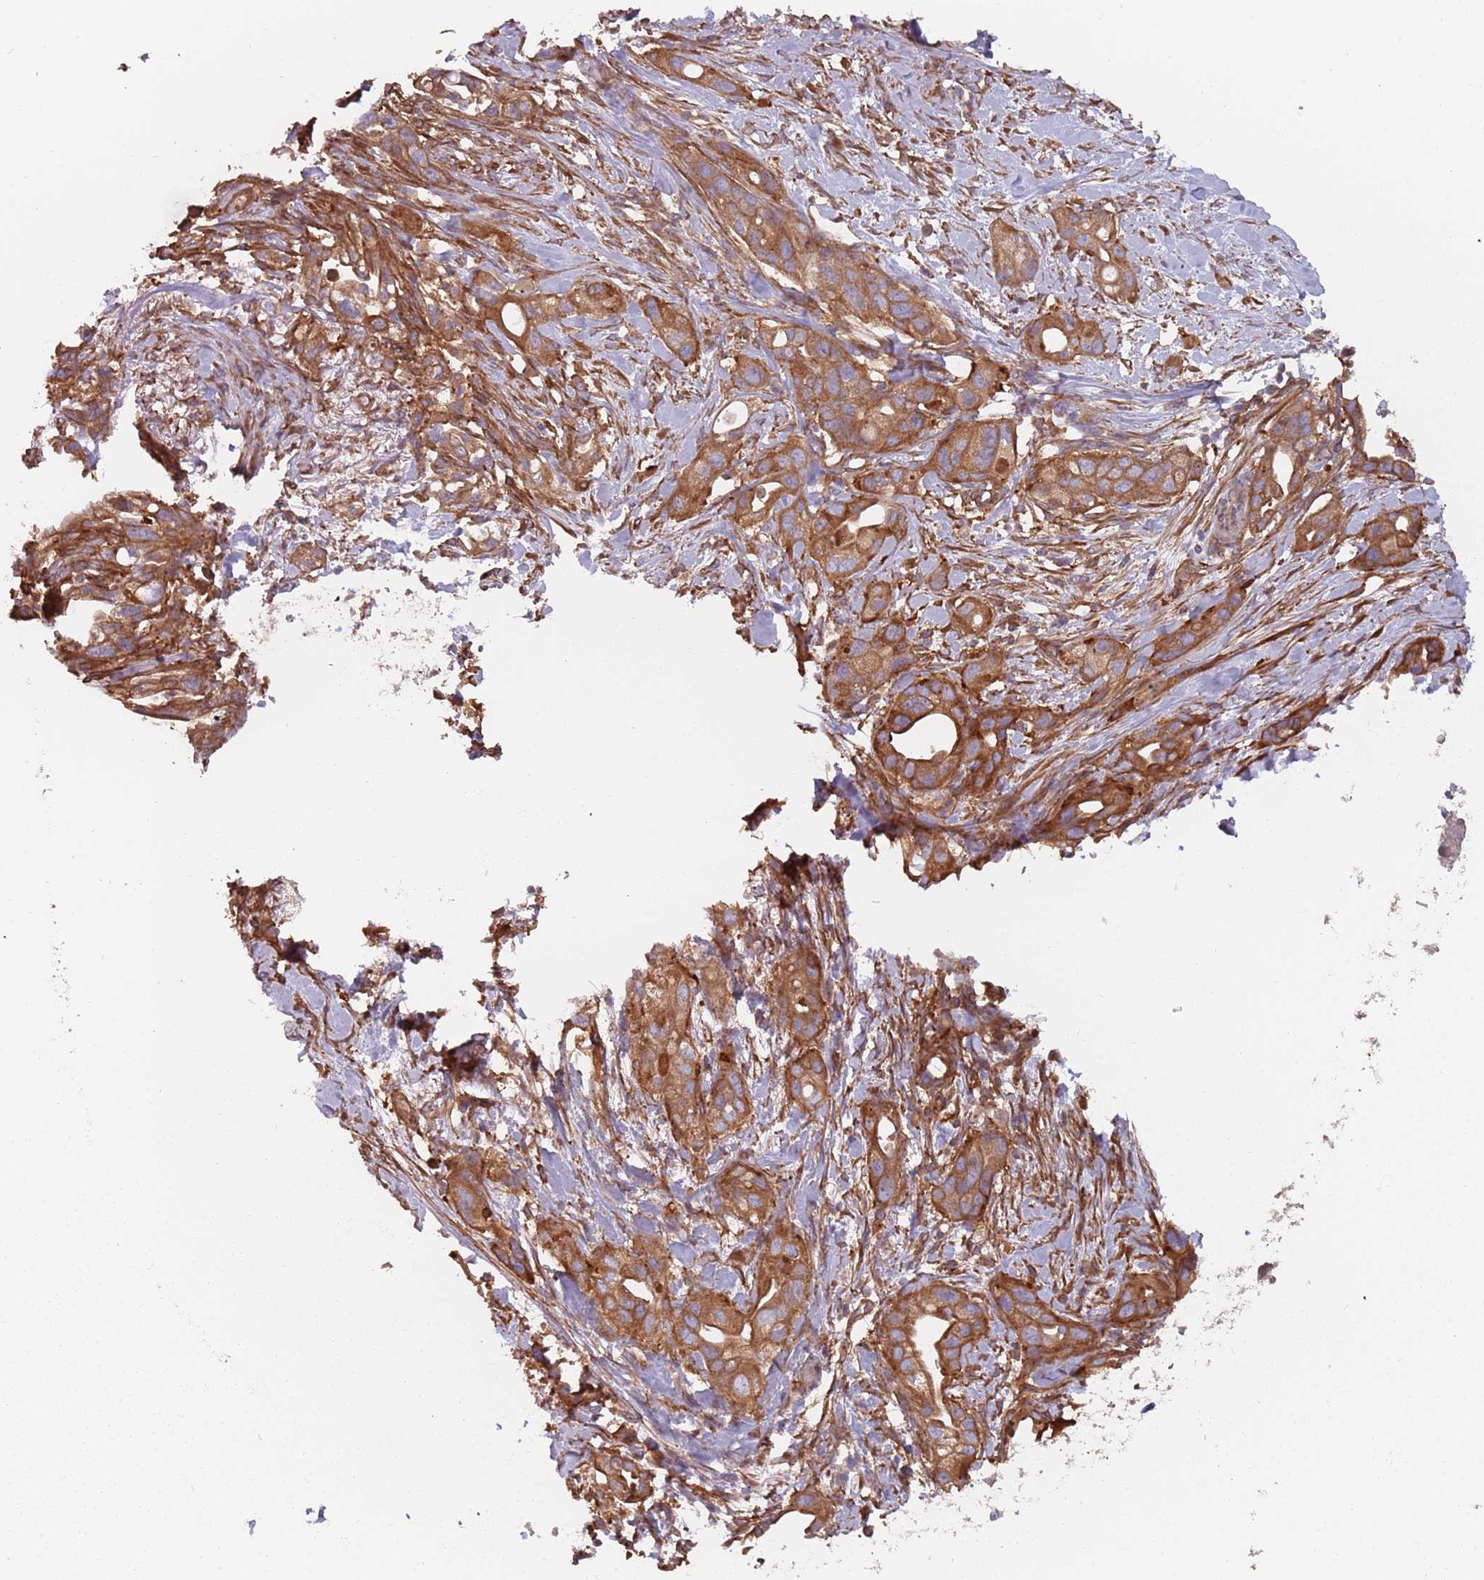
{"staining": {"intensity": "moderate", "quantity": ">75%", "location": "cytoplasmic/membranous"}, "tissue": "pancreatic cancer", "cell_type": "Tumor cells", "image_type": "cancer", "snomed": [{"axis": "morphology", "description": "Adenocarcinoma, NOS"}, {"axis": "topography", "description": "Pancreas"}], "caption": "This micrograph exhibits immunohistochemistry (IHC) staining of pancreatic adenocarcinoma, with medium moderate cytoplasmic/membranous staining in about >75% of tumor cells.", "gene": "SPDL1", "patient": {"sex": "male", "age": 44}}